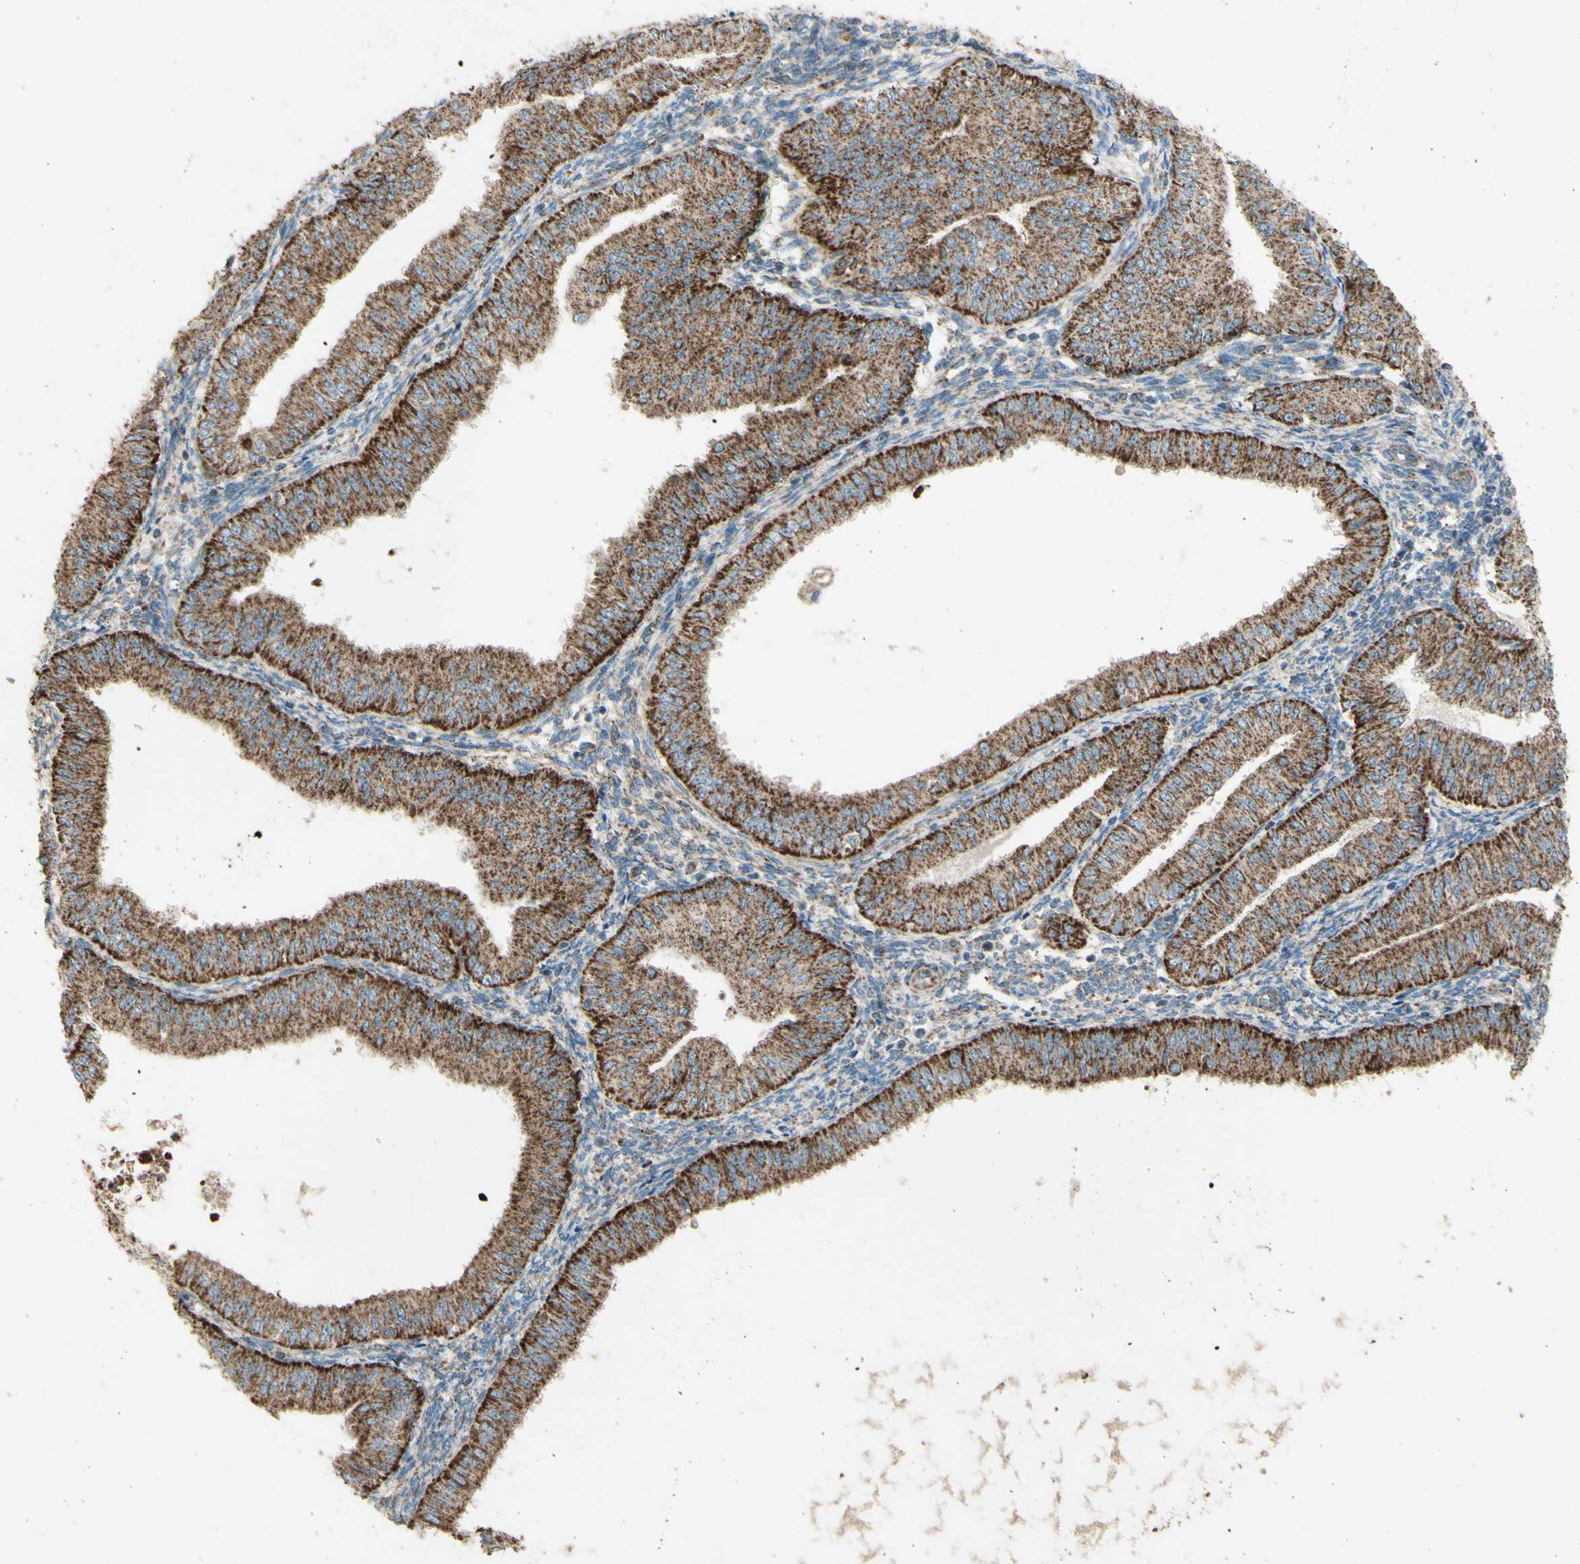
{"staining": {"intensity": "strong", "quantity": ">75%", "location": "cytoplasmic/membranous"}, "tissue": "endometrial cancer", "cell_type": "Tumor cells", "image_type": "cancer", "snomed": [{"axis": "morphology", "description": "Normal tissue, NOS"}, {"axis": "morphology", "description": "Adenocarcinoma, NOS"}, {"axis": "topography", "description": "Endometrium"}], "caption": "Protein expression analysis of human endometrial cancer reveals strong cytoplasmic/membranous staining in approximately >75% of tumor cells.", "gene": "RHOT1", "patient": {"sex": "female", "age": 53}}